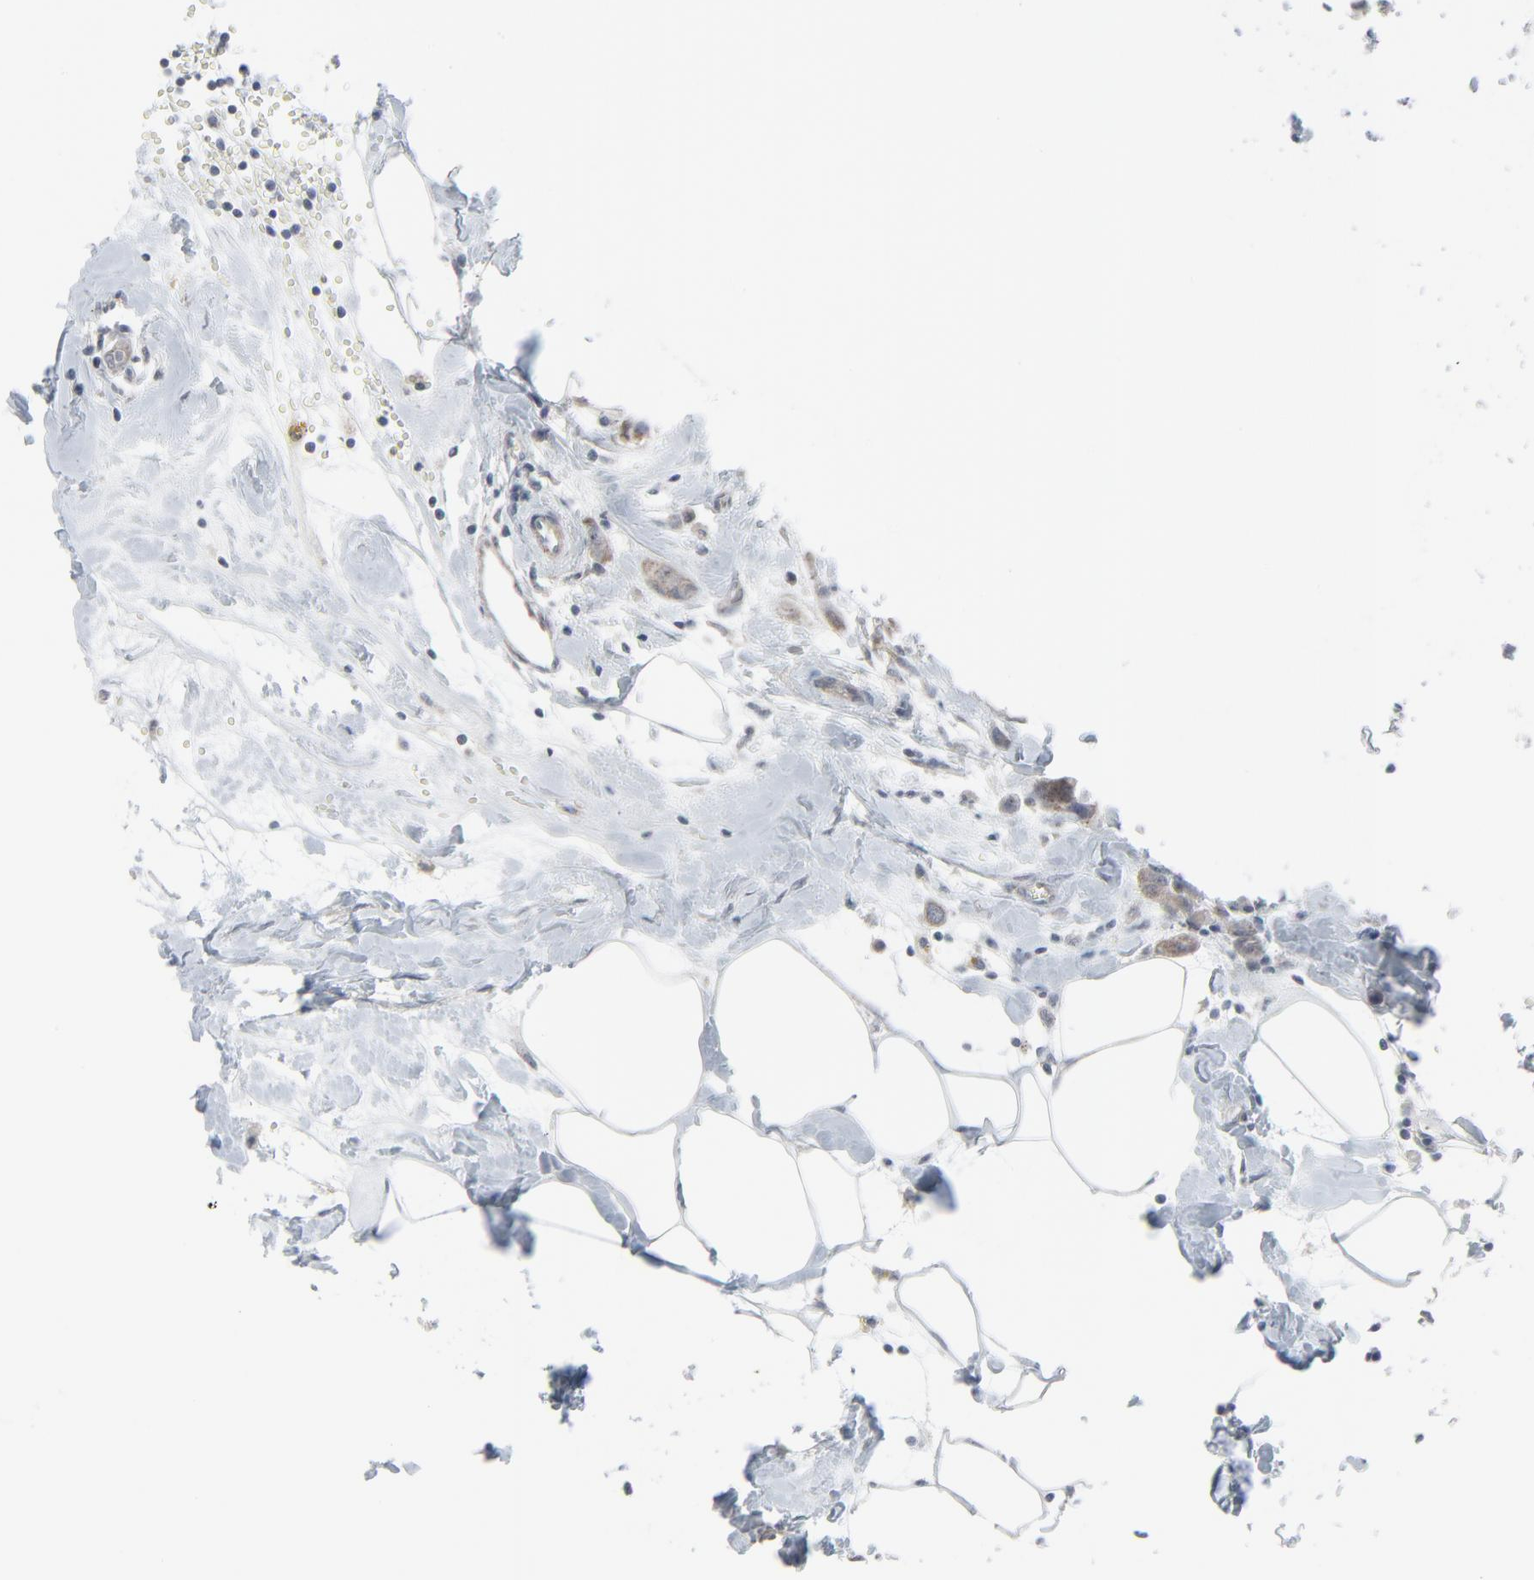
{"staining": {"intensity": "weak", "quantity": ">75%", "location": "cytoplasmic/membranous"}, "tissue": "breast cancer", "cell_type": "Tumor cells", "image_type": "cancer", "snomed": [{"axis": "morphology", "description": "Normal tissue, NOS"}, {"axis": "morphology", "description": "Duct carcinoma"}, {"axis": "topography", "description": "Breast"}], "caption": "Immunohistochemistry of intraductal carcinoma (breast) exhibits low levels of weak cytoplasmic/membranous staining in about >75% of tumor cells.", "gene": "NEUROD1", "patient": {"sex": "female", "age": 50}}